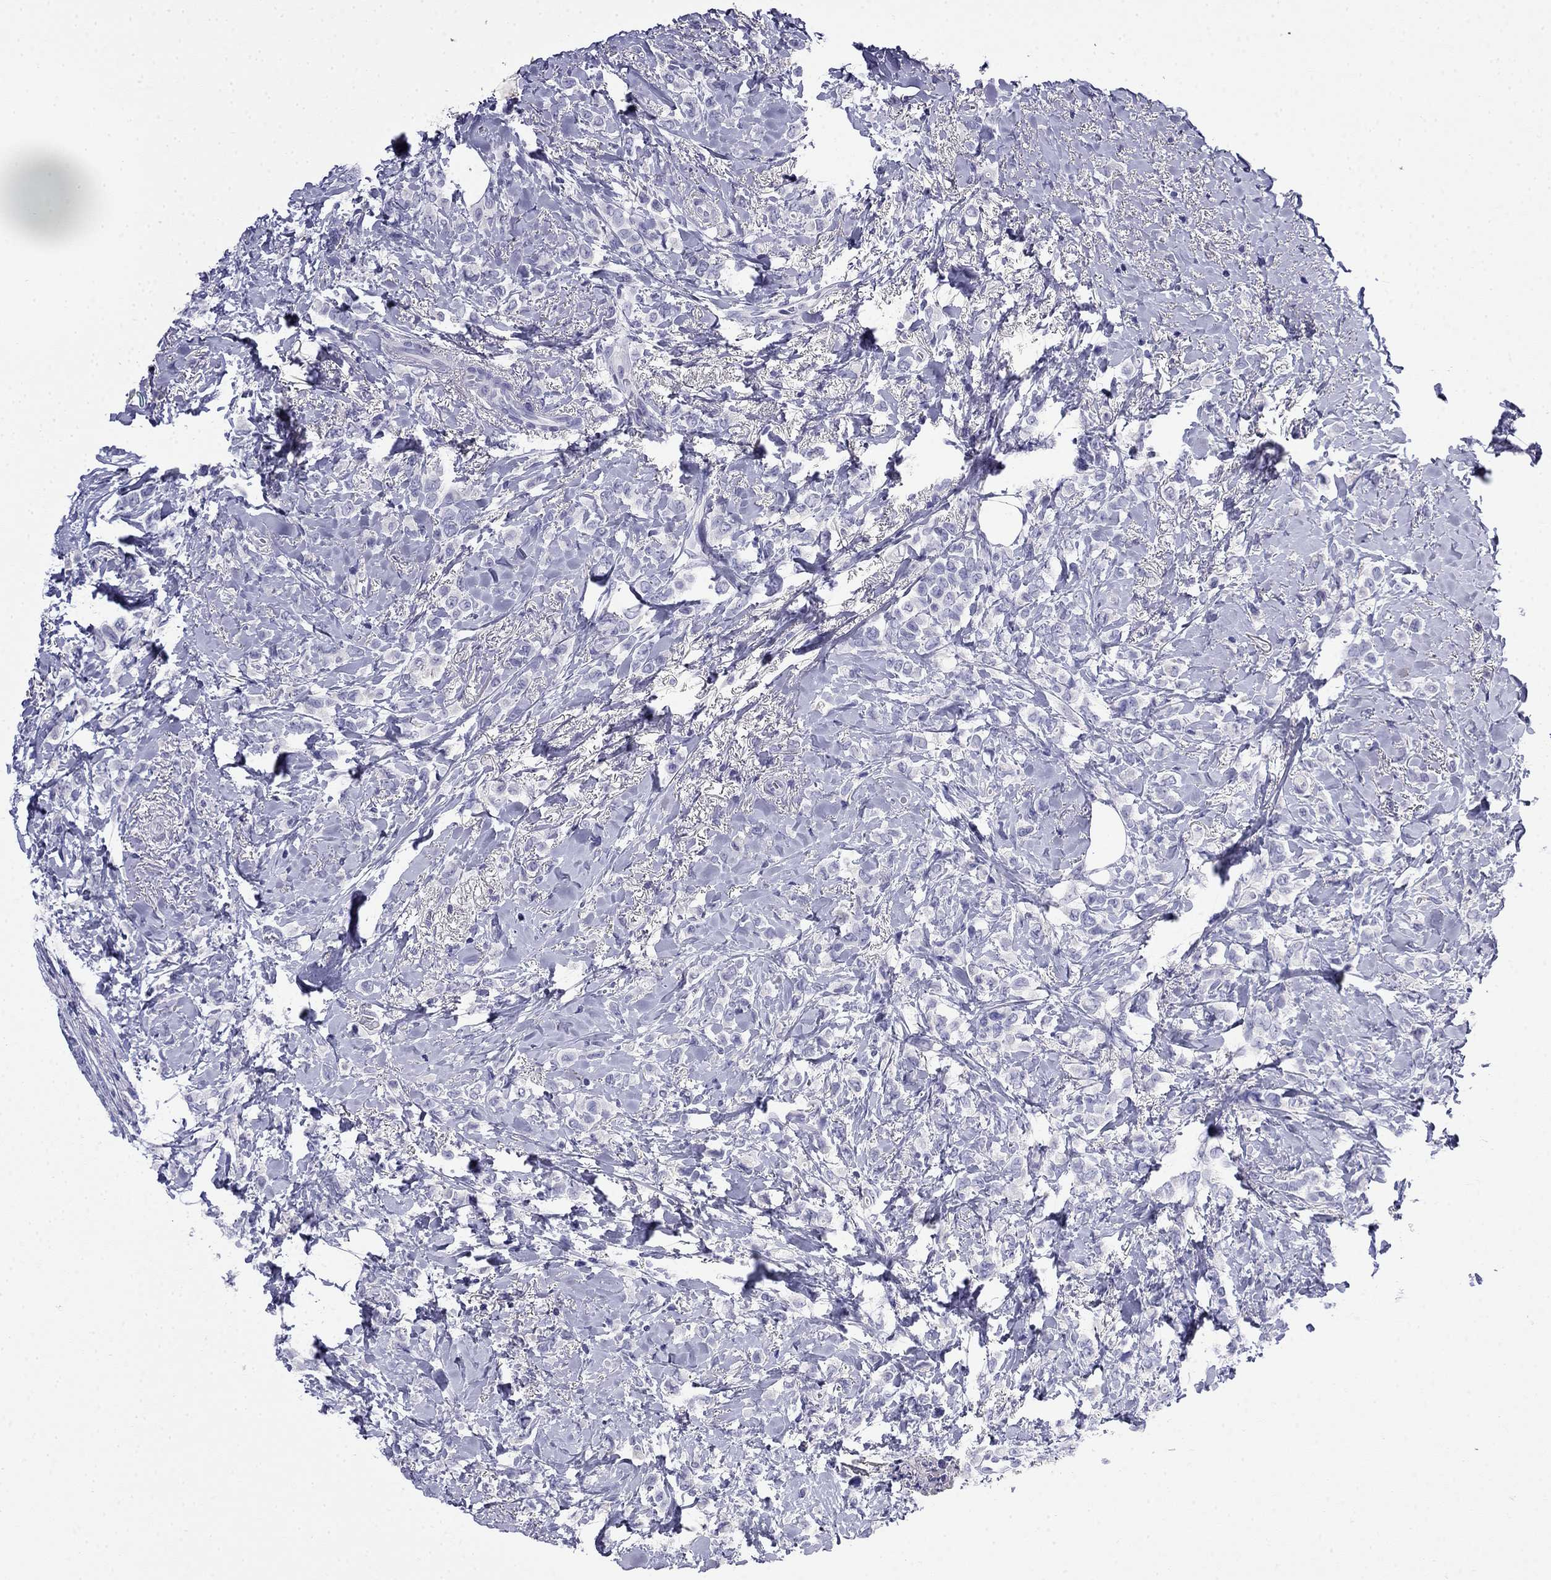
{"staining": {"intensity": "negative", "quantity": "none", "location": "none"}, "tissue": "breast cancer", "cell_type": "Tumor cells", "image_type": "cancer", "snomed": [{"axis": "morphology", "description": "Lobular carcinoma"}, {"axis": "topography", "description": "Breast"}], "caption": "Immunohistochemistry (IHC) of human breast cancer reveals no staining in tumor cells.", "gene": "MYO15A", "patient": {"sex": "female", "age": 66}}